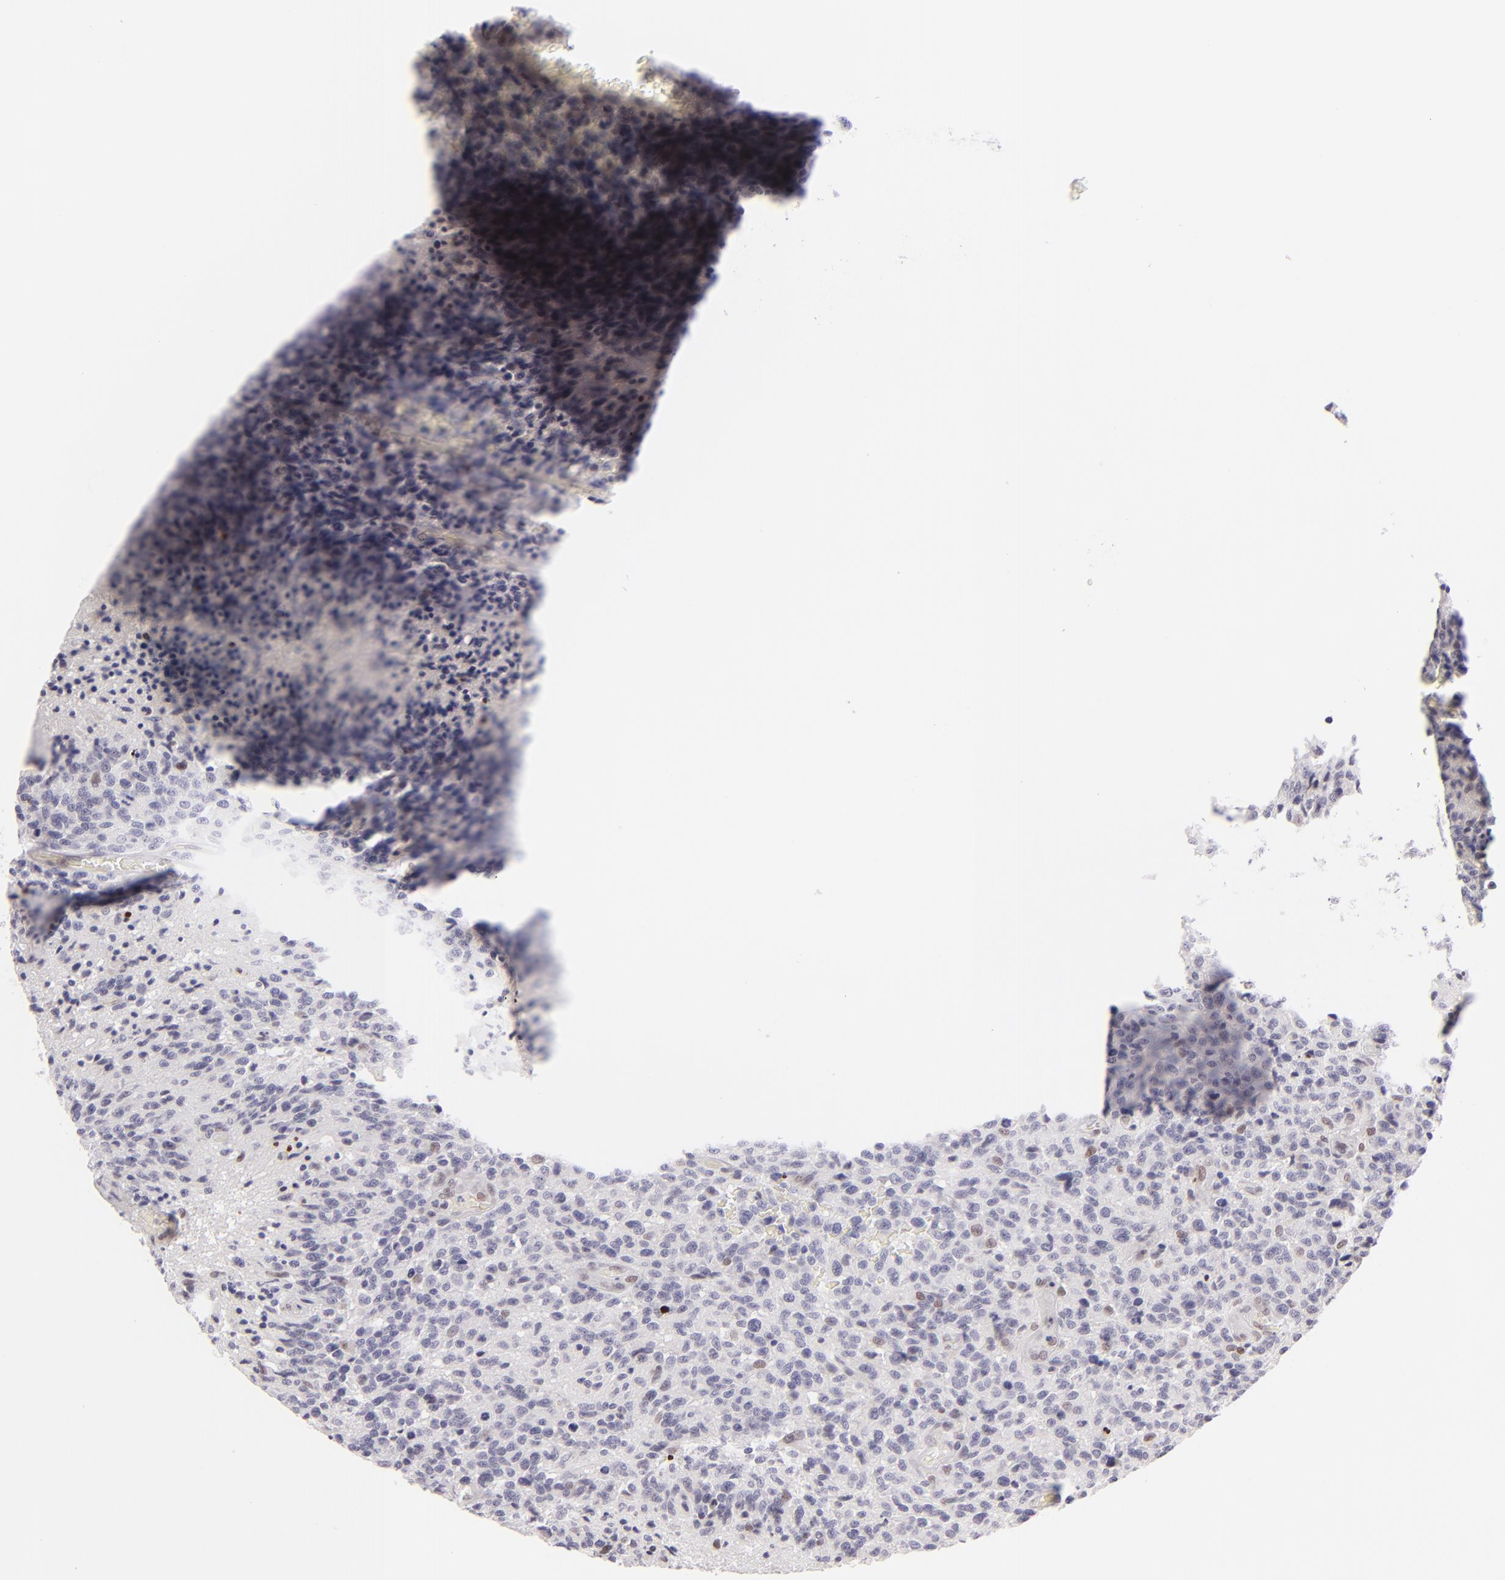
{"staining": {"intensity": "weak", "quantity": "<25%", "location": "nuclear"}, "tissue": "glioma", "cell_type": "Tumor cells", "image_type": "cancer", "snomed": [{"axis": "morphology", "description": "Glioma, malignant, High grade"}, {"axis": "topography", "description": "Brain"}], "caption": "Tumor cells are negative for brown protein staining in glioma.", "gene": "POU2F1", "patient": {"sex": "male", "age": 36}}